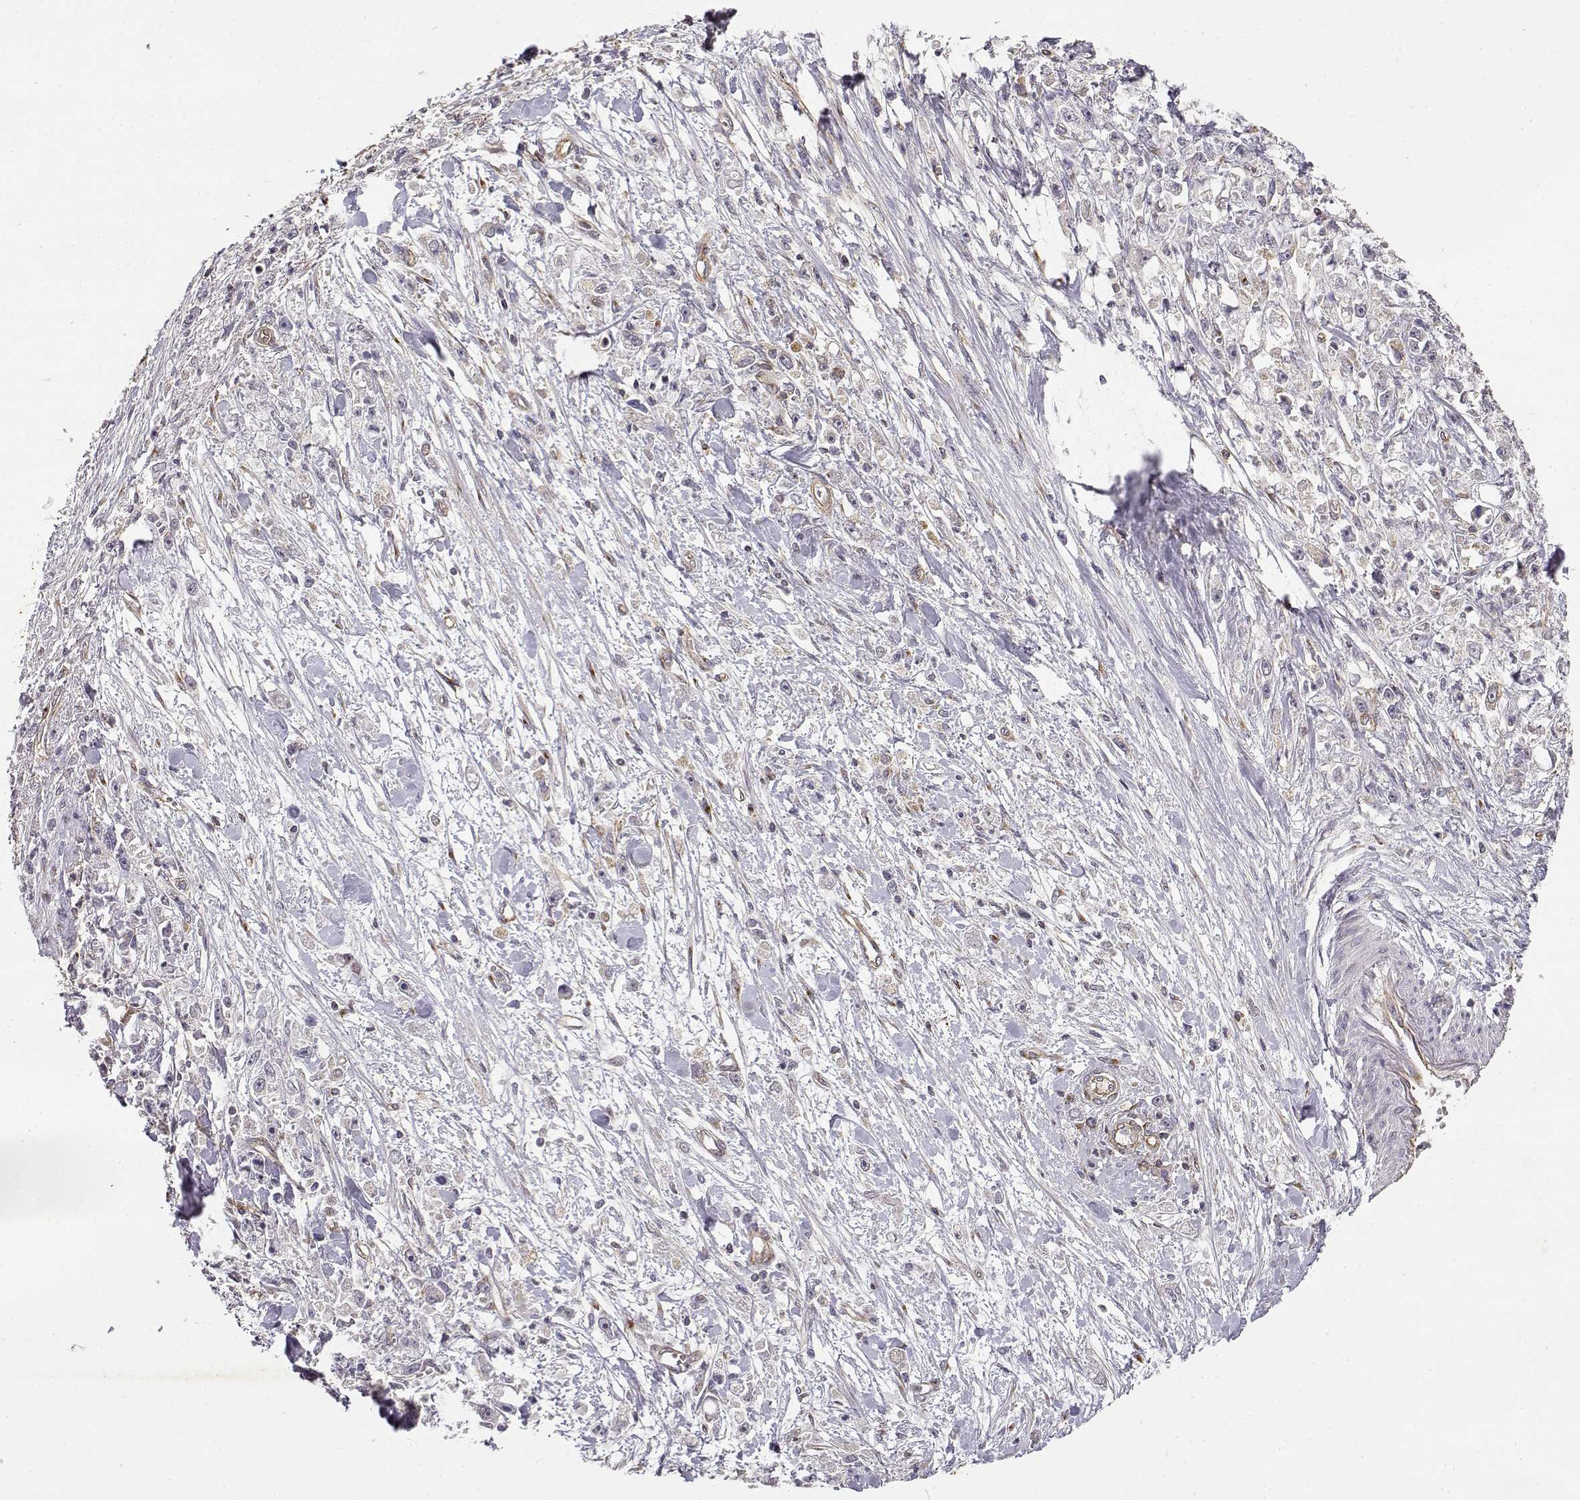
{"staining": {"intensity": "negative", "quantity": "none", "location": "none"}, "tissue": "stomach cancer", "cell_type": "Tumor cells", "image_type": "cancer", "snomed": [{"axis": "morphology", "description": "Adenocarcinoma, NOS"}, {"axis": "topography", "description": "Stomach"}], "caption": "Immunohistochemistry (IHC) of human stomach cancer (adenocarcinoma) shows no expression in tumor cells.", "gene": "IFITM1", "patient": {"sex": "female", "age": 59}}